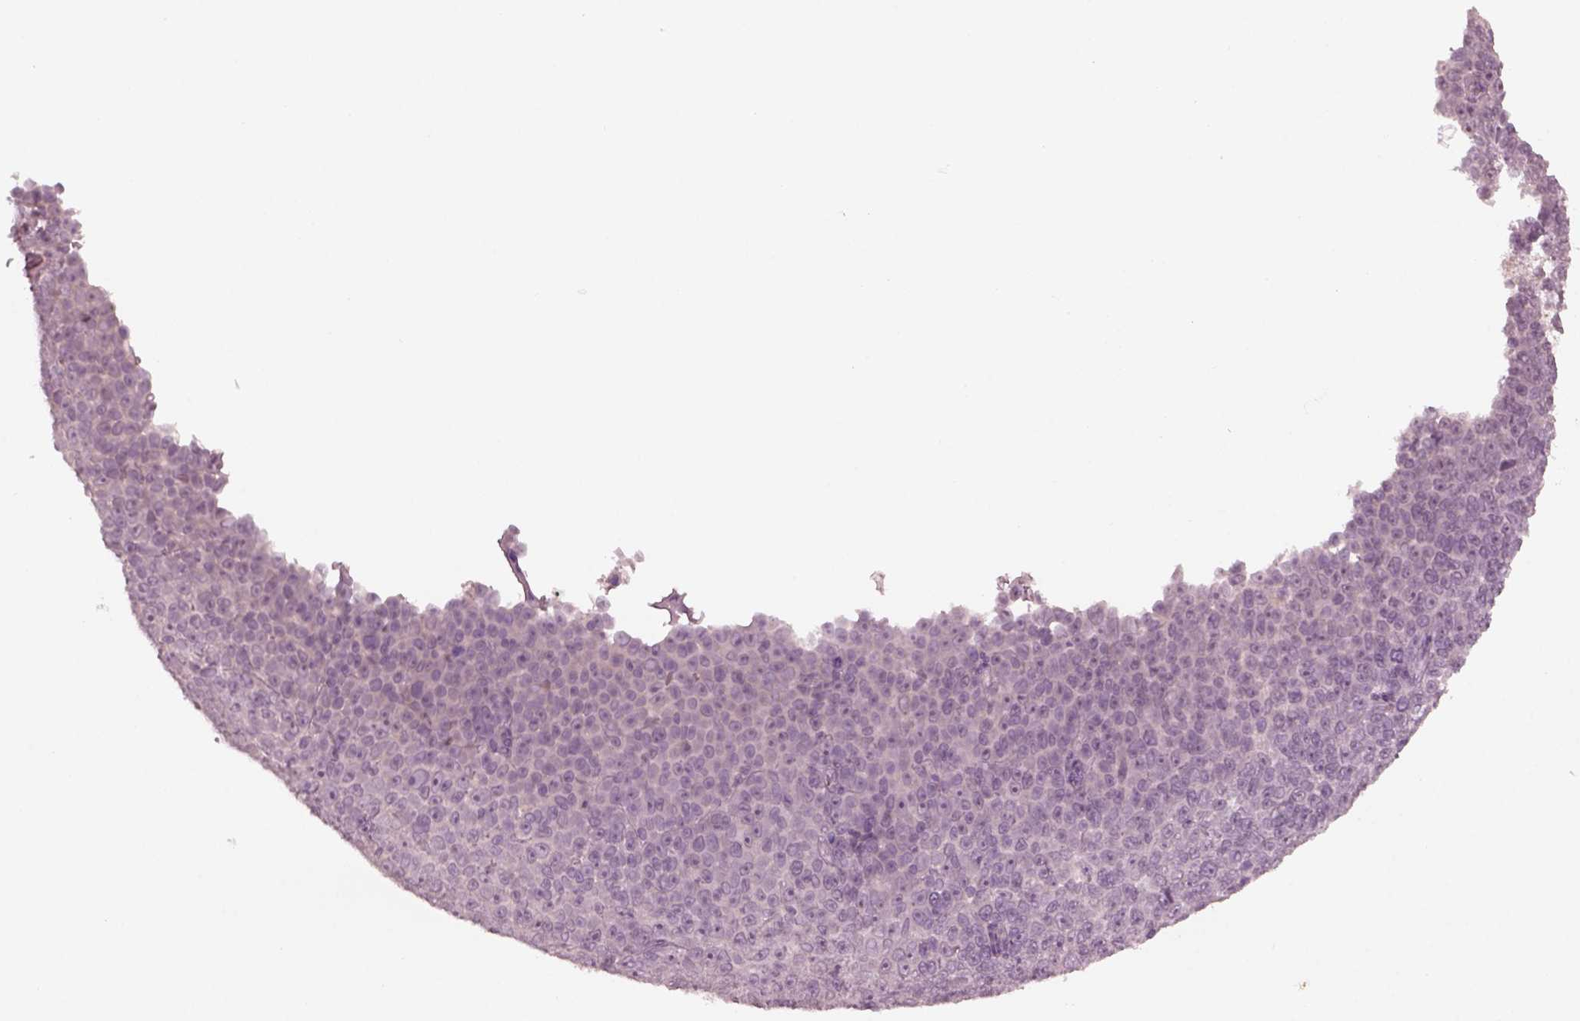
{"staining": {"intensity": "negative", "quantity": "none", "location": "none"}, "tissue": "melanoma", "cell_type": "Tumor cells", "image_type": "cancer", "snomed": [{"axis": "morphology", "description": "Malignant melanoma, NOS"}, {"axis": "topography", "description": "Skin"}], "caption": "This is a micrograph of immunohistochemistry (IHC) staining of malignant melanoma, which shows no positivity in tumor cells.", "gene": "YY2", "patient": {"sex": "female", "age": 95}}